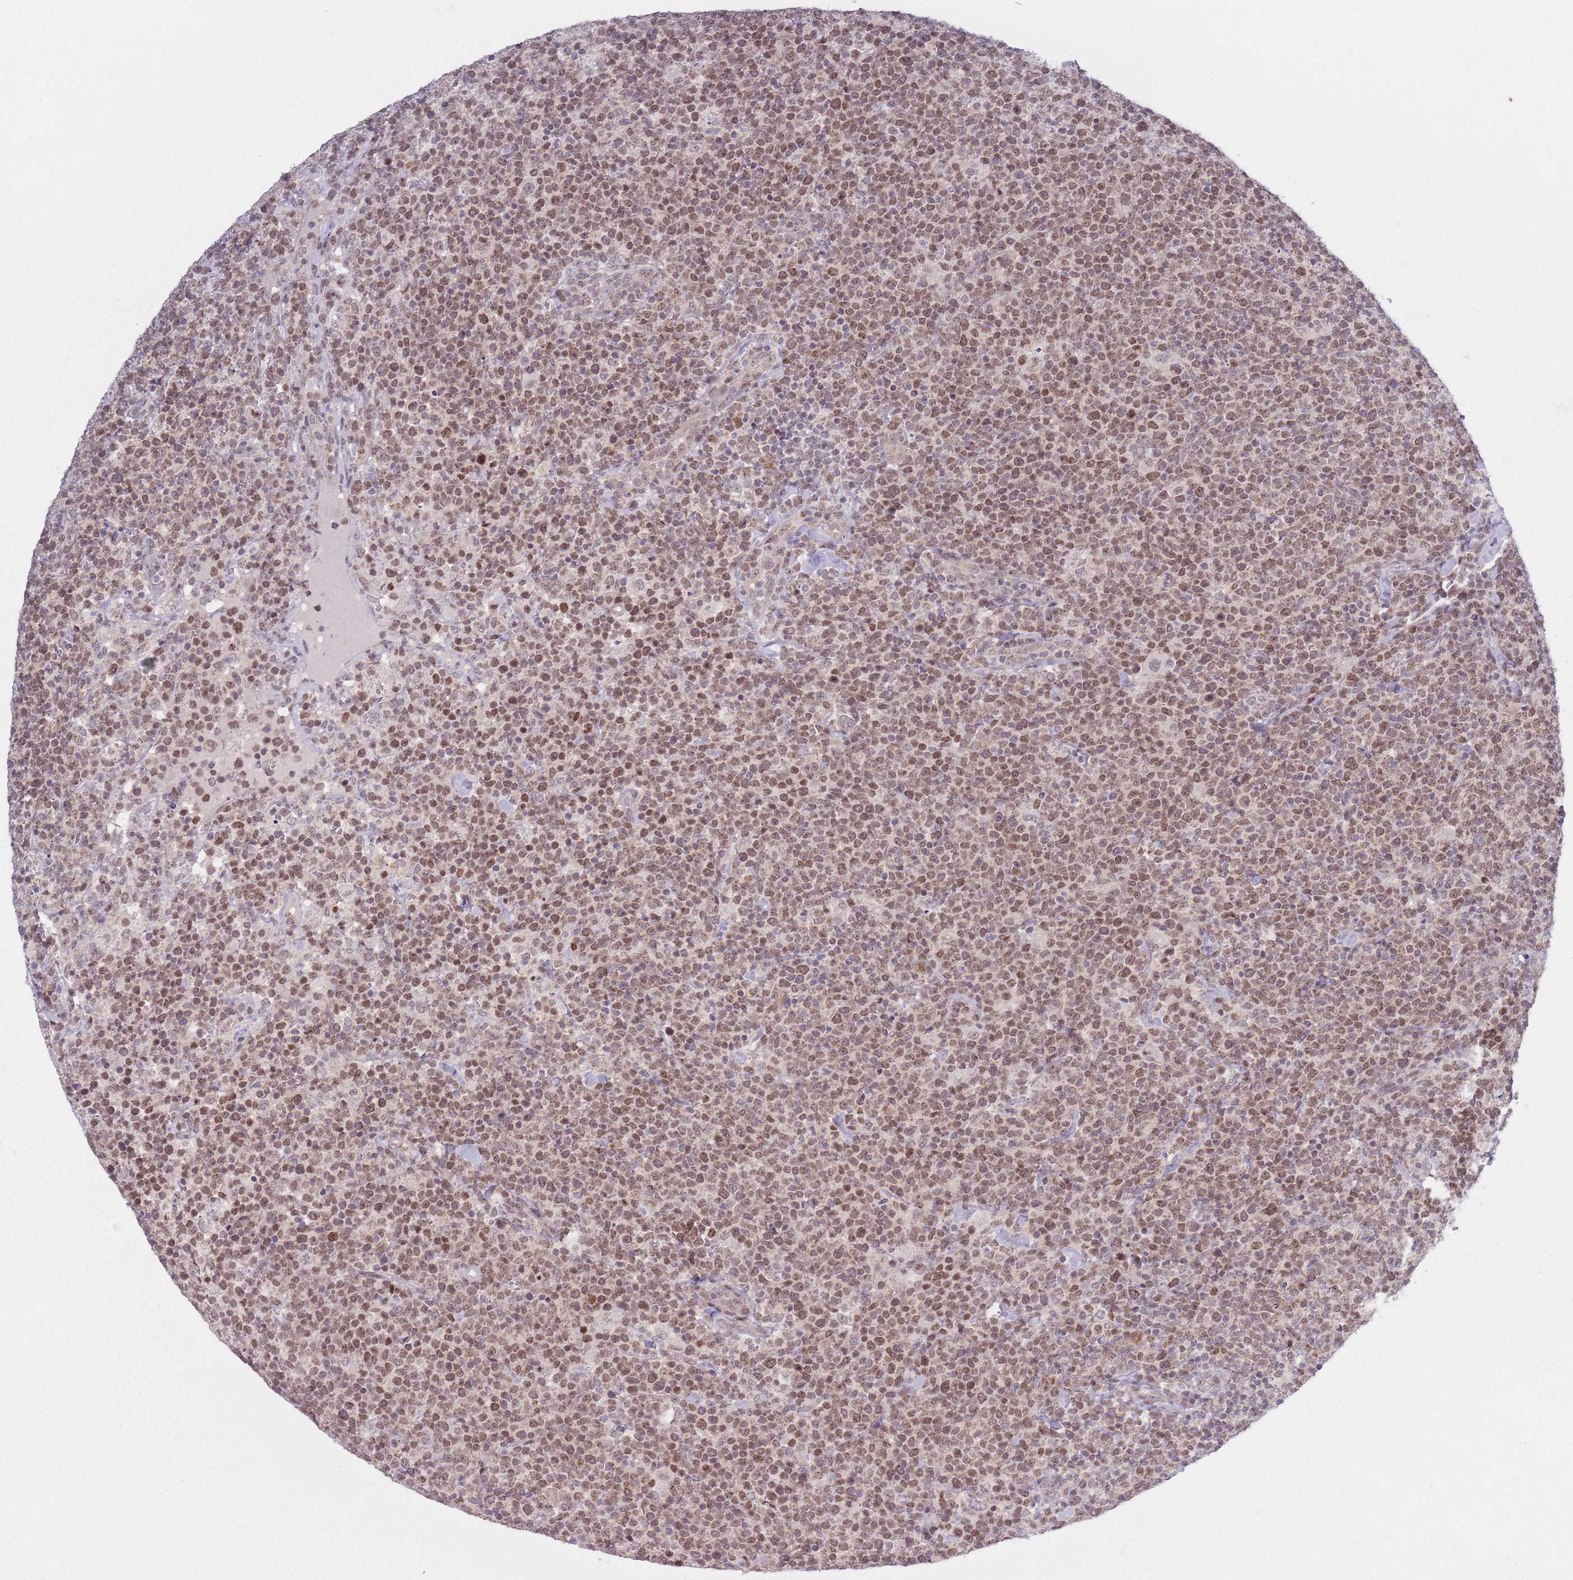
{"staining": {"intensity": "moderate", "quantity": ">75%", "location": "nuclear"}, "tissue": "lymphoma", "cell_type": "Tumor cells", "image_type": "cancer", "snomed": [{"axis": "morphology", "description": "Malignant lymphoma, non-Hodgkin's type, High grade"}, {"axis": "topography", "description": "Lymph node"}], "caption": "Tumor cells display medium levels of moderate nuclear expression in approximately >75% of cells in high-grade malignant lymphoma, non-Hodgkin's type.", "gene": "MRPL34", "patient": {"sex": "male", "age": 61}}